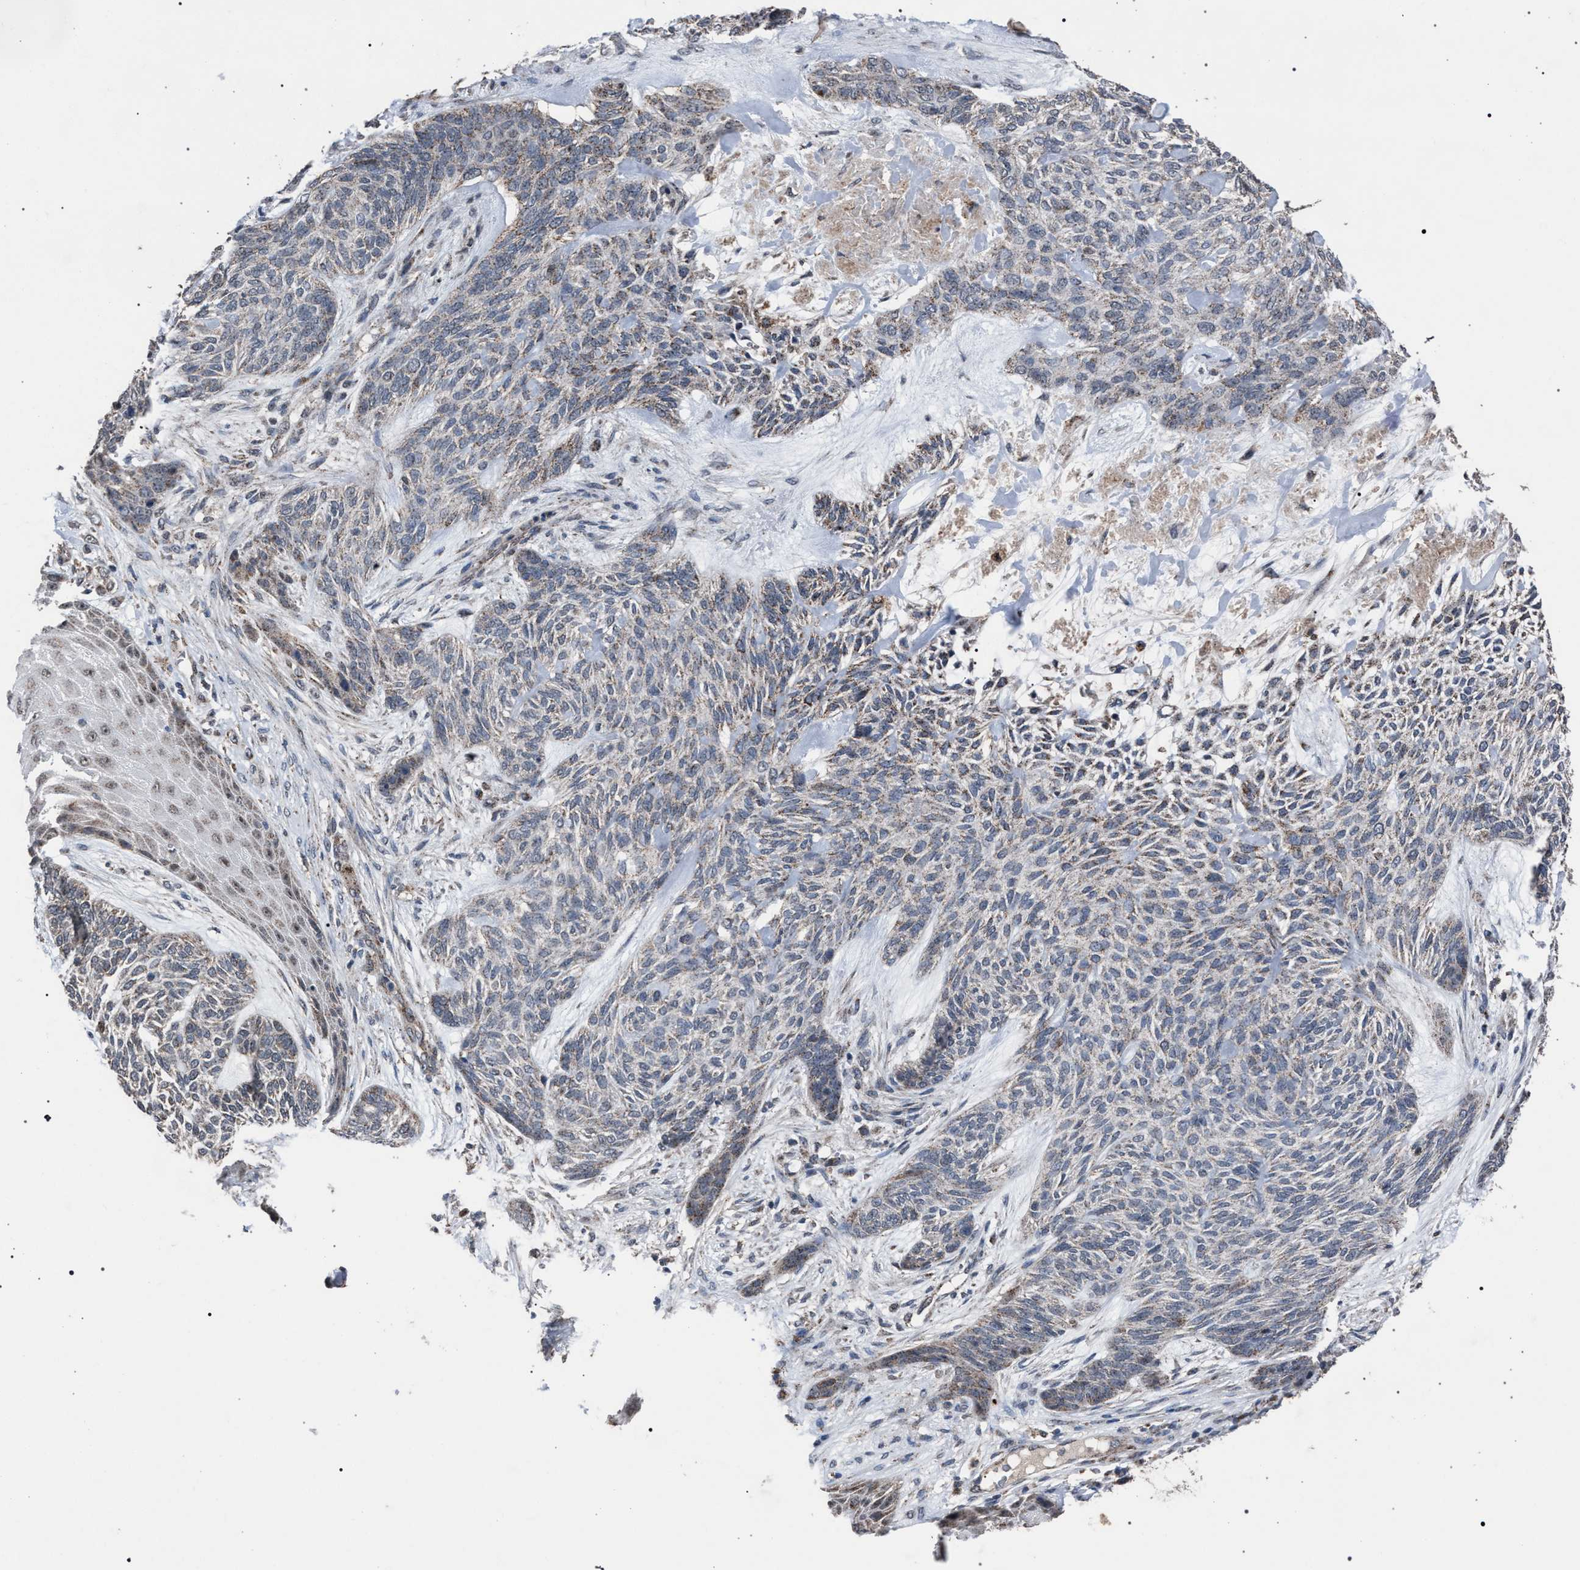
{"staining": {"intensity": "weak", "quantity": "25%-75%", "location": "cytoplasmic/membranous"}, "tissue": "skin cancer", "cell_type": "Tumor cells", "image_type": "cancer", "snomed": [{"axis": "morphology", "description": "Basal cell carcinoma"}, {"axis": "topography", "description": "Skin"}], "caption": "A photomicrograph of skin cancer (basal cell carcinoma) stained for a protein exhibits weak cytoplasmic/membranous brown staining in tumor cells.", "gene": "HSD17B4", "patient": {"sex": "male", "age": 55}}